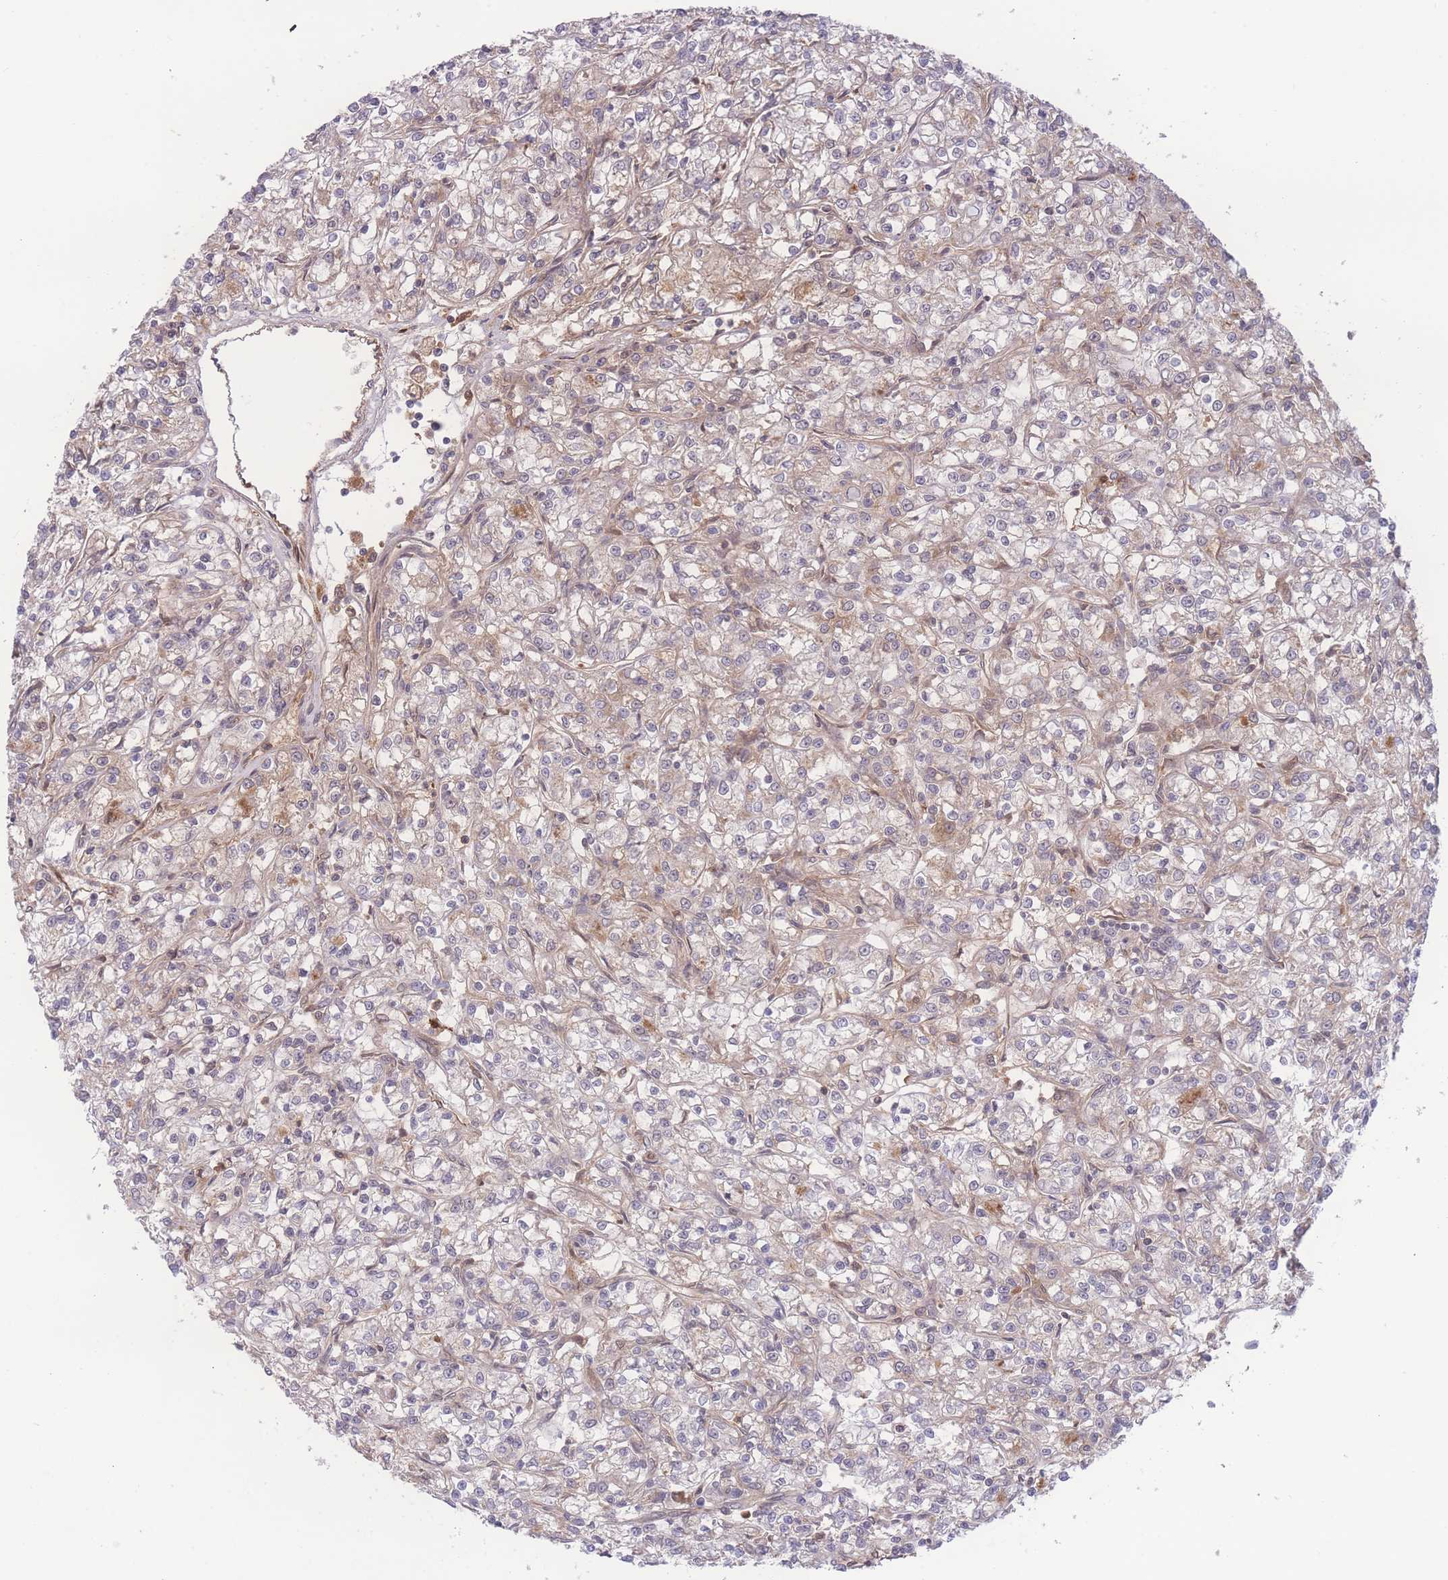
{"staining": {"intensity": "weak", "quantity": "<25%", "location": "cytoplasmic/membranous"}, "tissue": "renal cancer", "cell_type": "Tumor cells", "image_type": "cancer", "snomed": [{"axis": "morphology", "description": "Adenocarcinoma, NOS"}, {"axis": "topography", "description": "Kidney"}], "caption": "Renal cancer was stained to show a protein in brown. There is no significant positivity in tumor cells.", "gene": "RAVER1", "patient": {"sex": "female", "age": 59}}